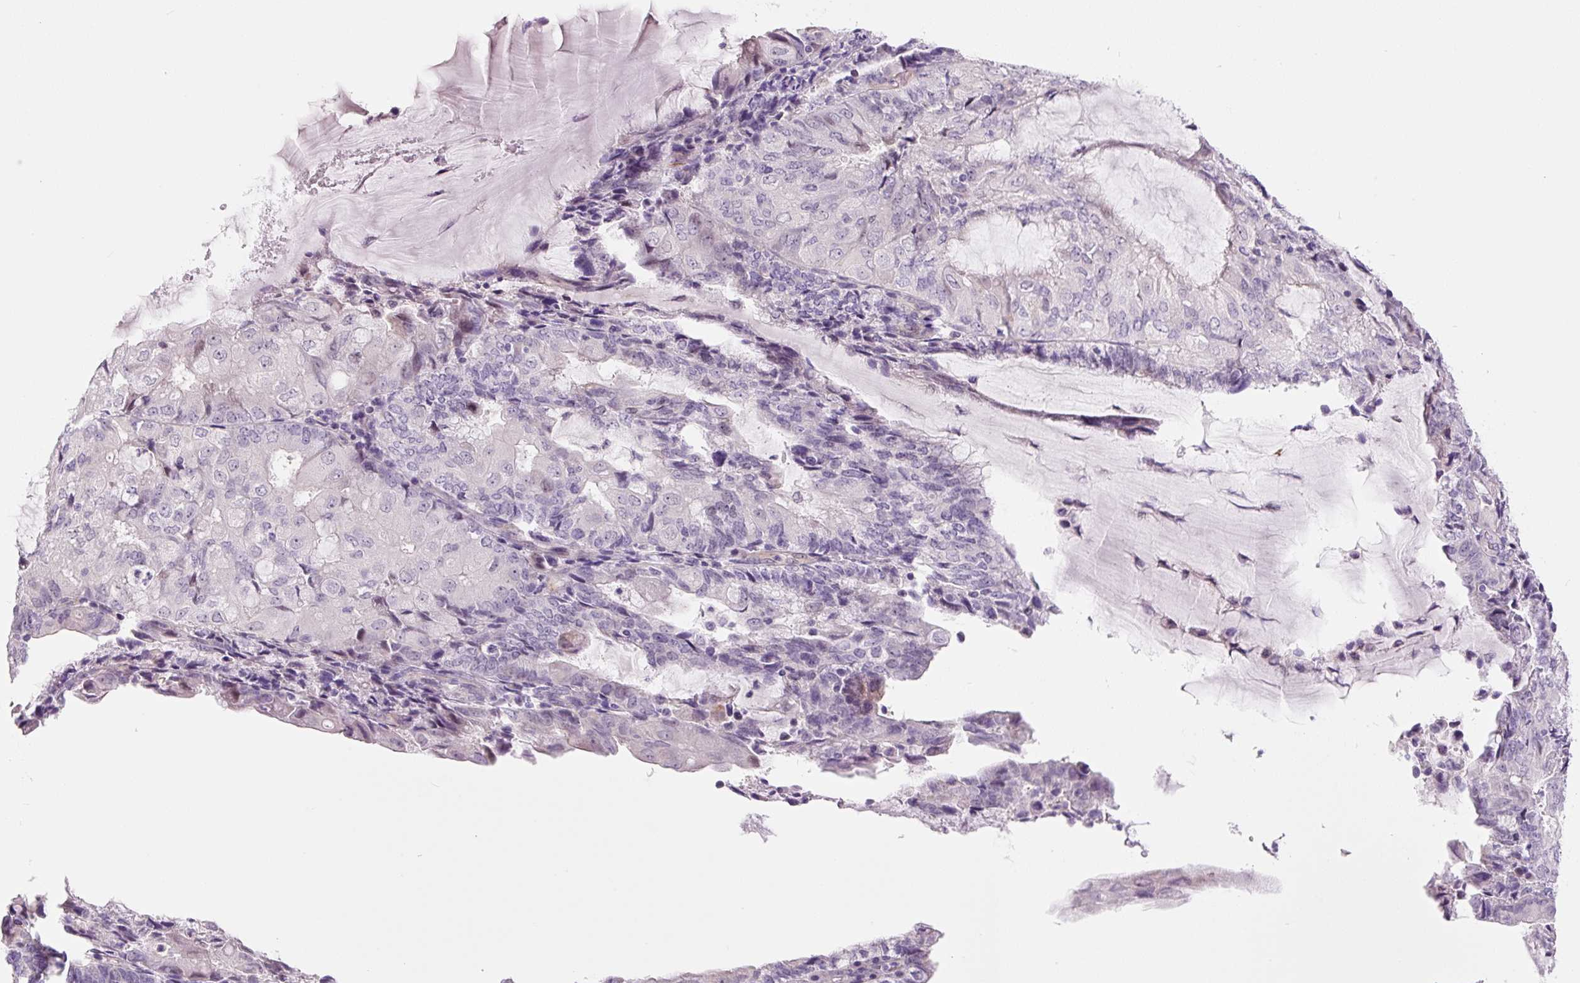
{"staining": {"intensity": "negative", "quantity": "none", "location": "none"}, "tissue": "endometrial cancer", "cell_type": "Tumor cells", "image_type": "cancer", "snomed": [{"axis": "morphology", "description": "Adenocarcinoma, NOS"}, {"axis": "topography", "description": "Endometrium"}], "caption": "Endometrial cancer was stained to show a protein in brown. There is no significant expression in tumor cells.", "gene": "CCL25", "patient": {"sex": "female", "age": 81}}